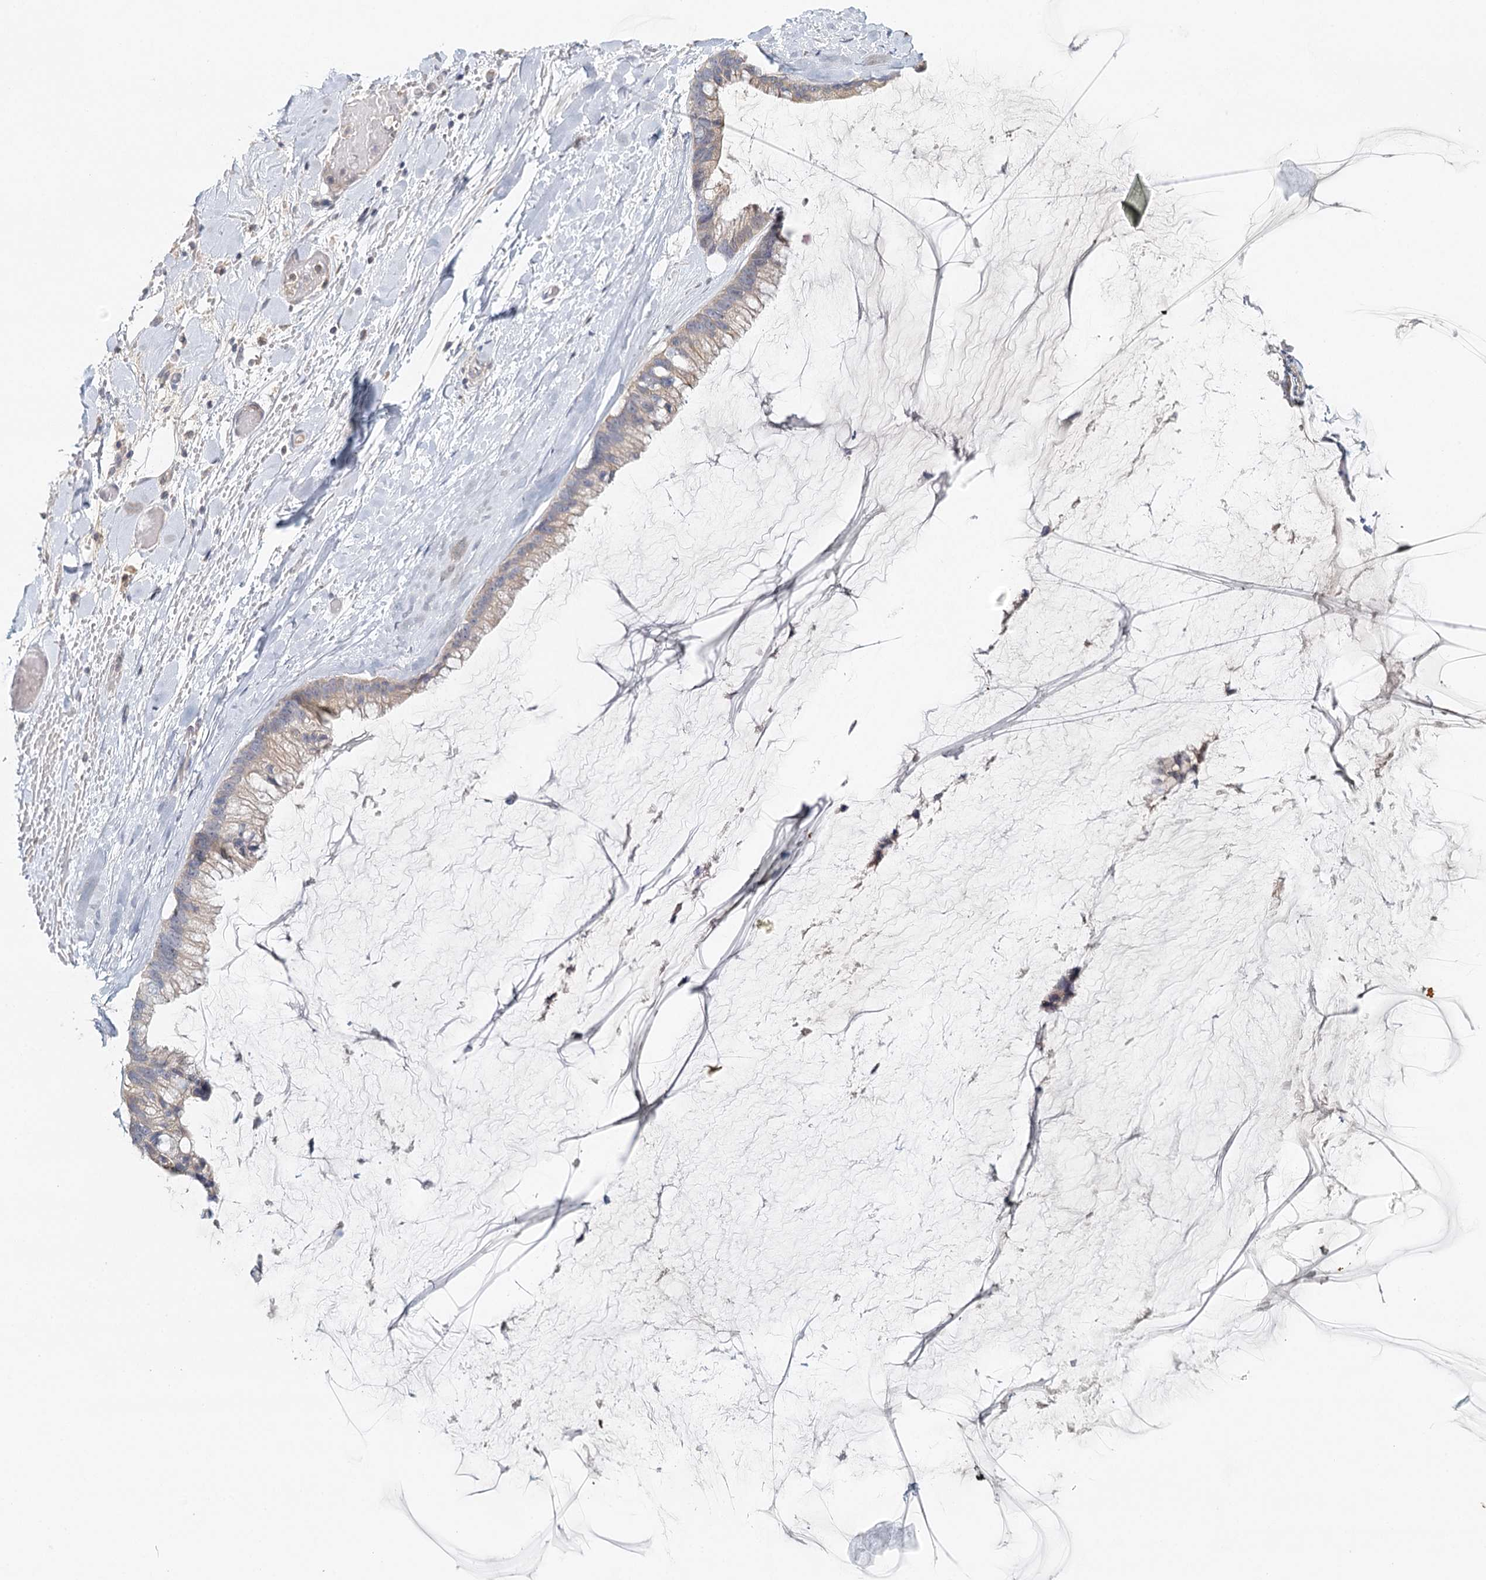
{"staining": {"intensity": "negative", "quantity": "none", "location": "none"}, "tissue": "ovarian cancer", "cell_type": "Tumor cells", "image_type": "cancer", "snomed": [{"axis": "morphology", "description": "Cystadenocarcinoma, mucinous, NOS"}, {"axis": "topography", "description": "Ovary"}], "caption": "The photomicrograph shows no significant staining in tumor cells of ovarian cancer. Brightfield microscopy of IHC stained with DAB (brown) and hematoxylin (blue), captured at high magnification.", "gene": "SLC41A2", "patient": {"sex": "female", "age": 39}}